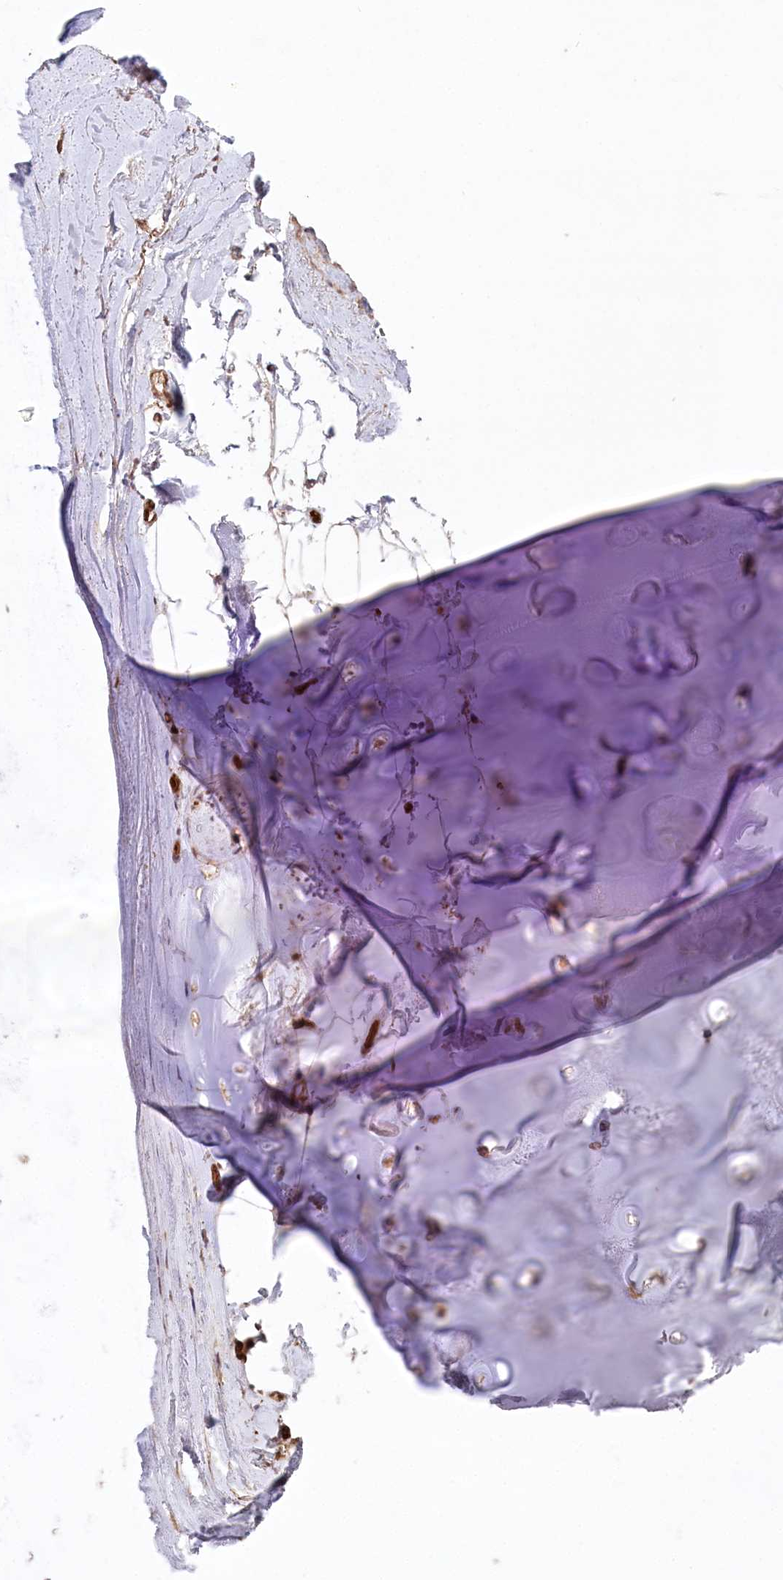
{"staining": {"intensity": "moderate", "quantity": "25%-75%", "location": "cytoplasmic/membranous"}, "tissue": "adipose tissue", "cell_type": "Adipocytes", "image_type": "normal", "snomed": [{"axis": "morphology", "description": "Normal tissue, NOS"}, {"axis": "topography", "description": "Cartilage tissue"}, {"axis": "topography", "description": "Bronchus"}], "caption": "Immunohistochemistry (DAB) staining of unremarkable human adipose tissue exhibits moderate cytoplasmic/membranous protein staining in about 25%-75% of adipocytes. (IHC, brightfield microscopy, high magnification).", "gene": "LSG1", "patient": {"sex": "female", "age": 73}}